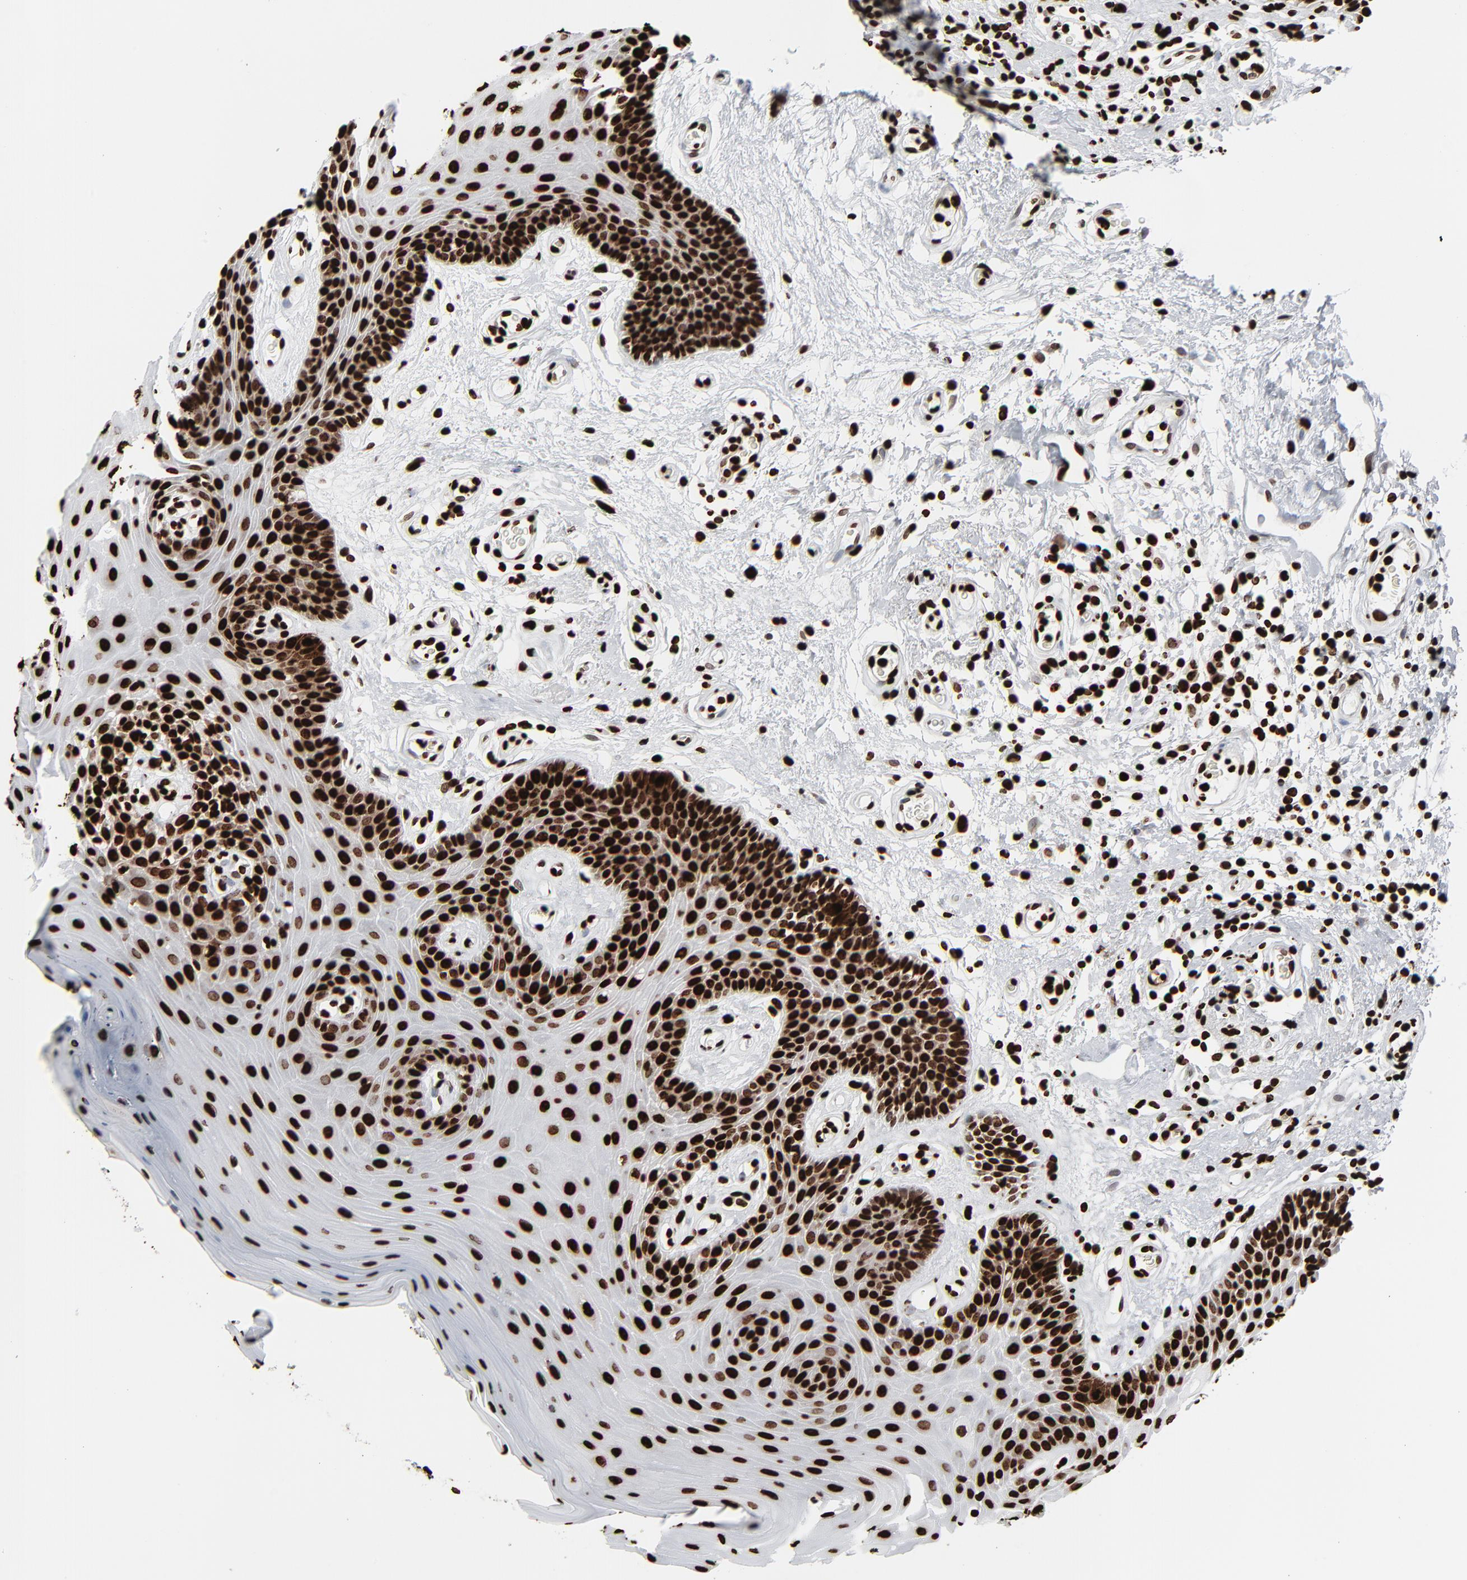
{"staining": {"intensity": "strong", "quantity": ">75%", "location": "nuclear"}, "tissue": "oral mucosa", "cell_type": "Squamous epithelial cells", "image_type": "normal", "snomed": [{"axis": "morphology", "description": "Normal tissue, NOS"}, {"axis": "morphology", "description": "Squamous cell carcinoma, NOS"}, {"axis": "topography", "description": "Skeletal muscle"}, {"axis": "topography", "description": "Oral tissue"}, {"axis": "topography", "description": "Head-Neck"}], "caption": "Protein expression analysis of normal oral mucosa demonstrates strong nuclear positivity in about >75% of squamous epithelial cells.", "gene": "H3", "patient": {"sex": "male", "age": 71}}